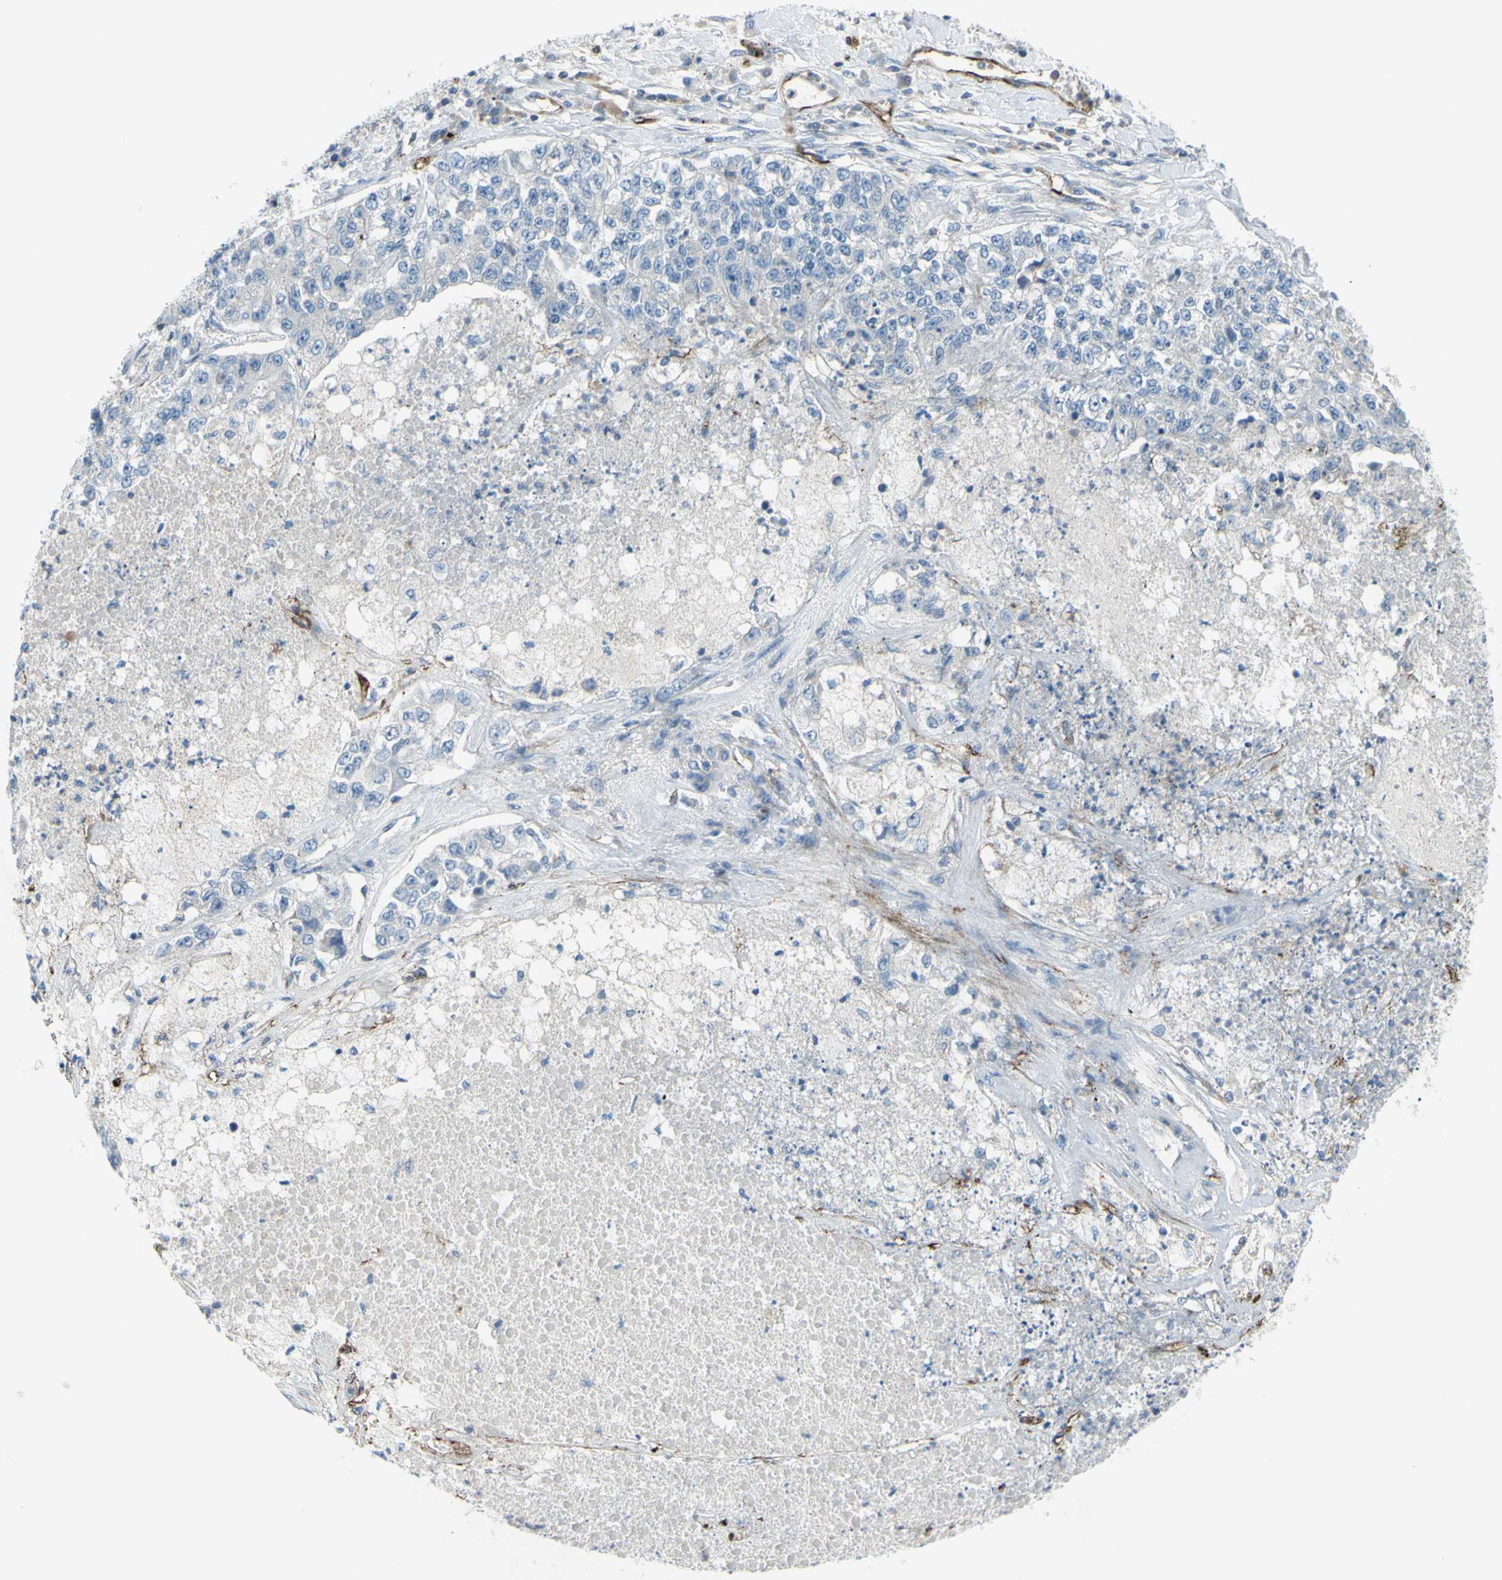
{"staining": {"intensity": "negative", "quantity": "none", "location": "none"}, "tissue": "lung cancer", "cell_type": "Tumor cells", "image_type": "cancer", "snomed": [{"axis": "morphology", "description": "Adenocarcinoma, NOS"}, {"axis": "topography", "description": "Lung"}], "caption": "The immunohistochemistry (IHC) photomicrograph has no significant expression in tumor cells of adenocarcinoma (lung) tissue.", "gene": "PRRG2", "patient": {"sex": "male", "age": 49}}